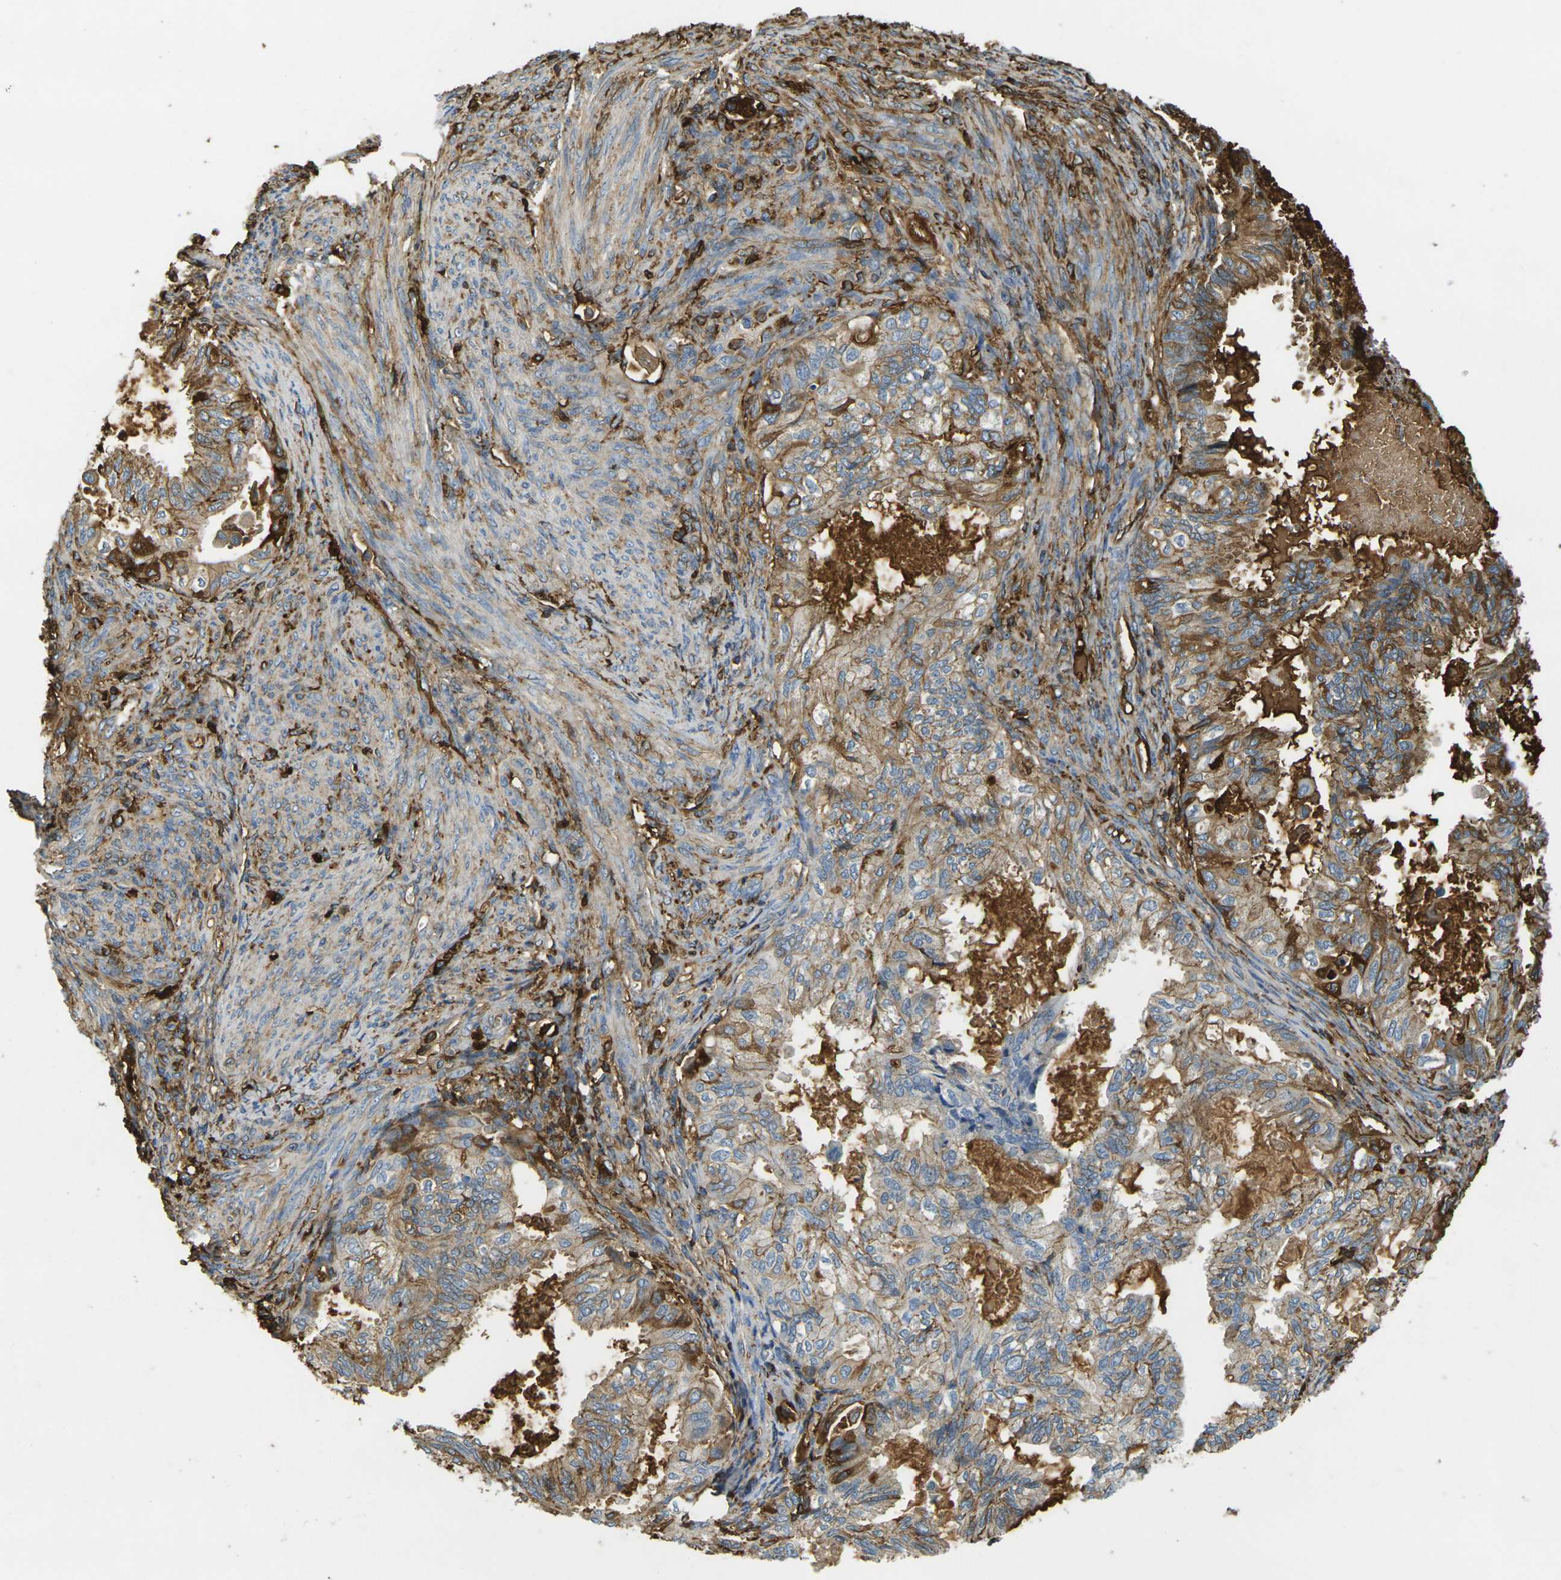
{"staining": {"intensity": "moderate", "quantity": ">75%", "location": "cytoplasmic/membranous"}, "tissue": "cervical cancer", "cell_type": "Tumor cells", "image_type": "cancer", "snomed": [{"axis": "morphology", "description": "Normal tissue, NOS"}, {"axis": "morphology", "description": "Adenocarcinoma, NOS"}, {"axis": "topography", "description": "Cervix"}, {"axis": "topography", "description": "Endometrium"}], "caption": "Tumor cells exhibit medium levels of moderate cytoplasmic/membranous staining in about >75% of cells in human adenocarcinoma (cervical).", "gene": "PLCD1", "patient": {"sex": "female", "age": 86}}